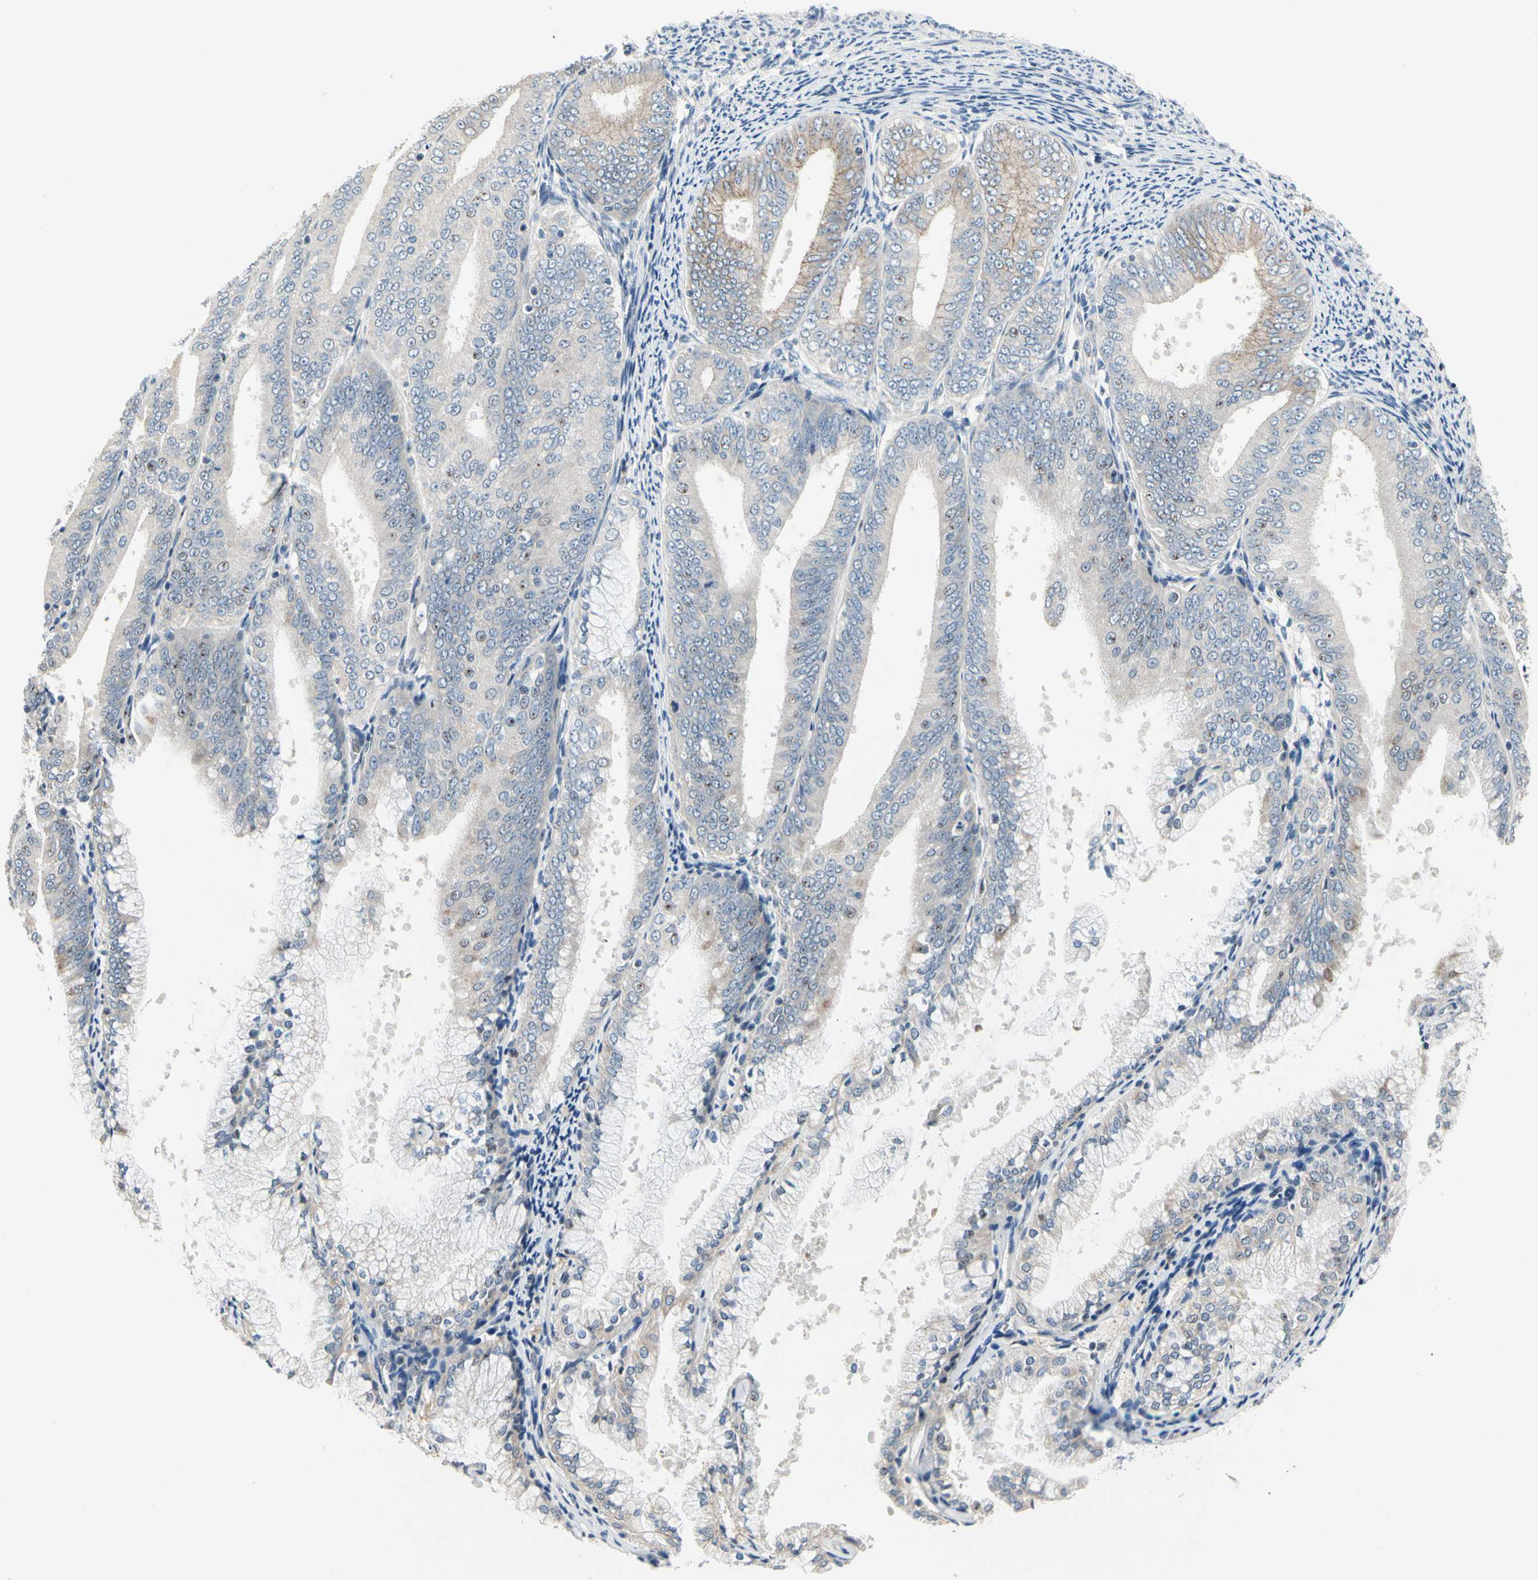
{"staining": {"intensity": "weak", "quantity": "<25%", "location": "cytoplasmic/membranous"}, "tissue": "endometrial cancer", "cell_type": "Tumor cells", "image_type": "cancer", "snomed": [{"axis": "morphology", "description": "Adenocarcinoma, NOS"}, {"axis": "topography", "description": "Endometrium"}], "caption": "High magnification brightfield microscopy of adenocarcinoma (endometrial) stained with DAB (brown) and counterstained with hematoxylin (blue): tumor cells show no significant positivity.", "gene": "NFASC", "patient": {"sex": "female", "age": 63}}